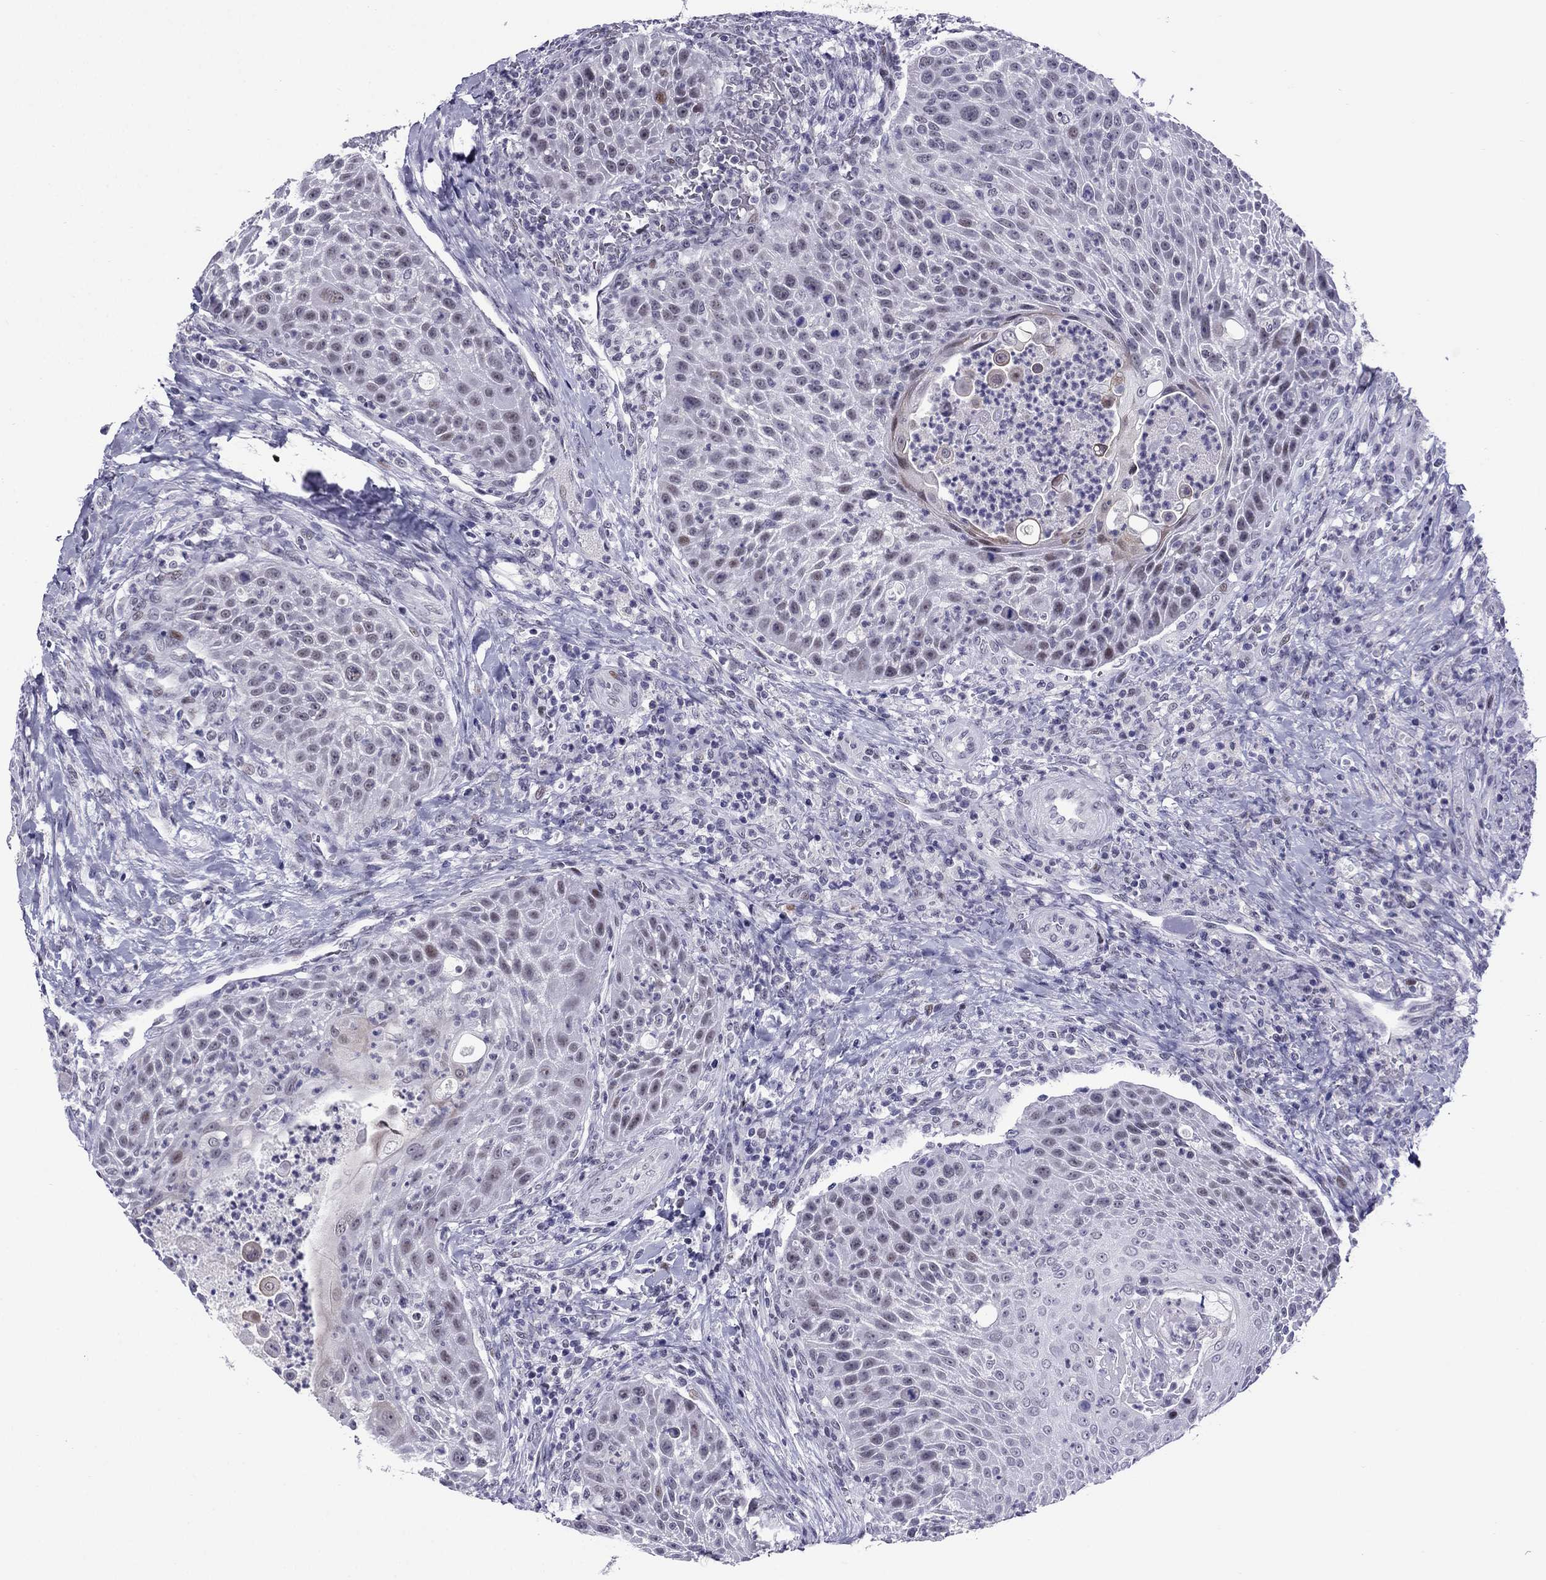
{"staining": {"intensity": "negative", "quantity": "none", "location": "none"}, "tissue": "head and neck cancer", "cell_type": "Tumor cells", "image_type": "cancer", "snomed": [{"axis": "morphology", "description": "Squamous cell carcinoma, NOS"}, {"axis": "topography", "description": "Head-Neck"}], "caption": "DAB immunohistochemical staining of human head and neck cancer (squamous cell carcinoma) shows no significant staining in tumor cells.", "gene": "MYLK3", "patient": {"sex": "male", "age": 69}}